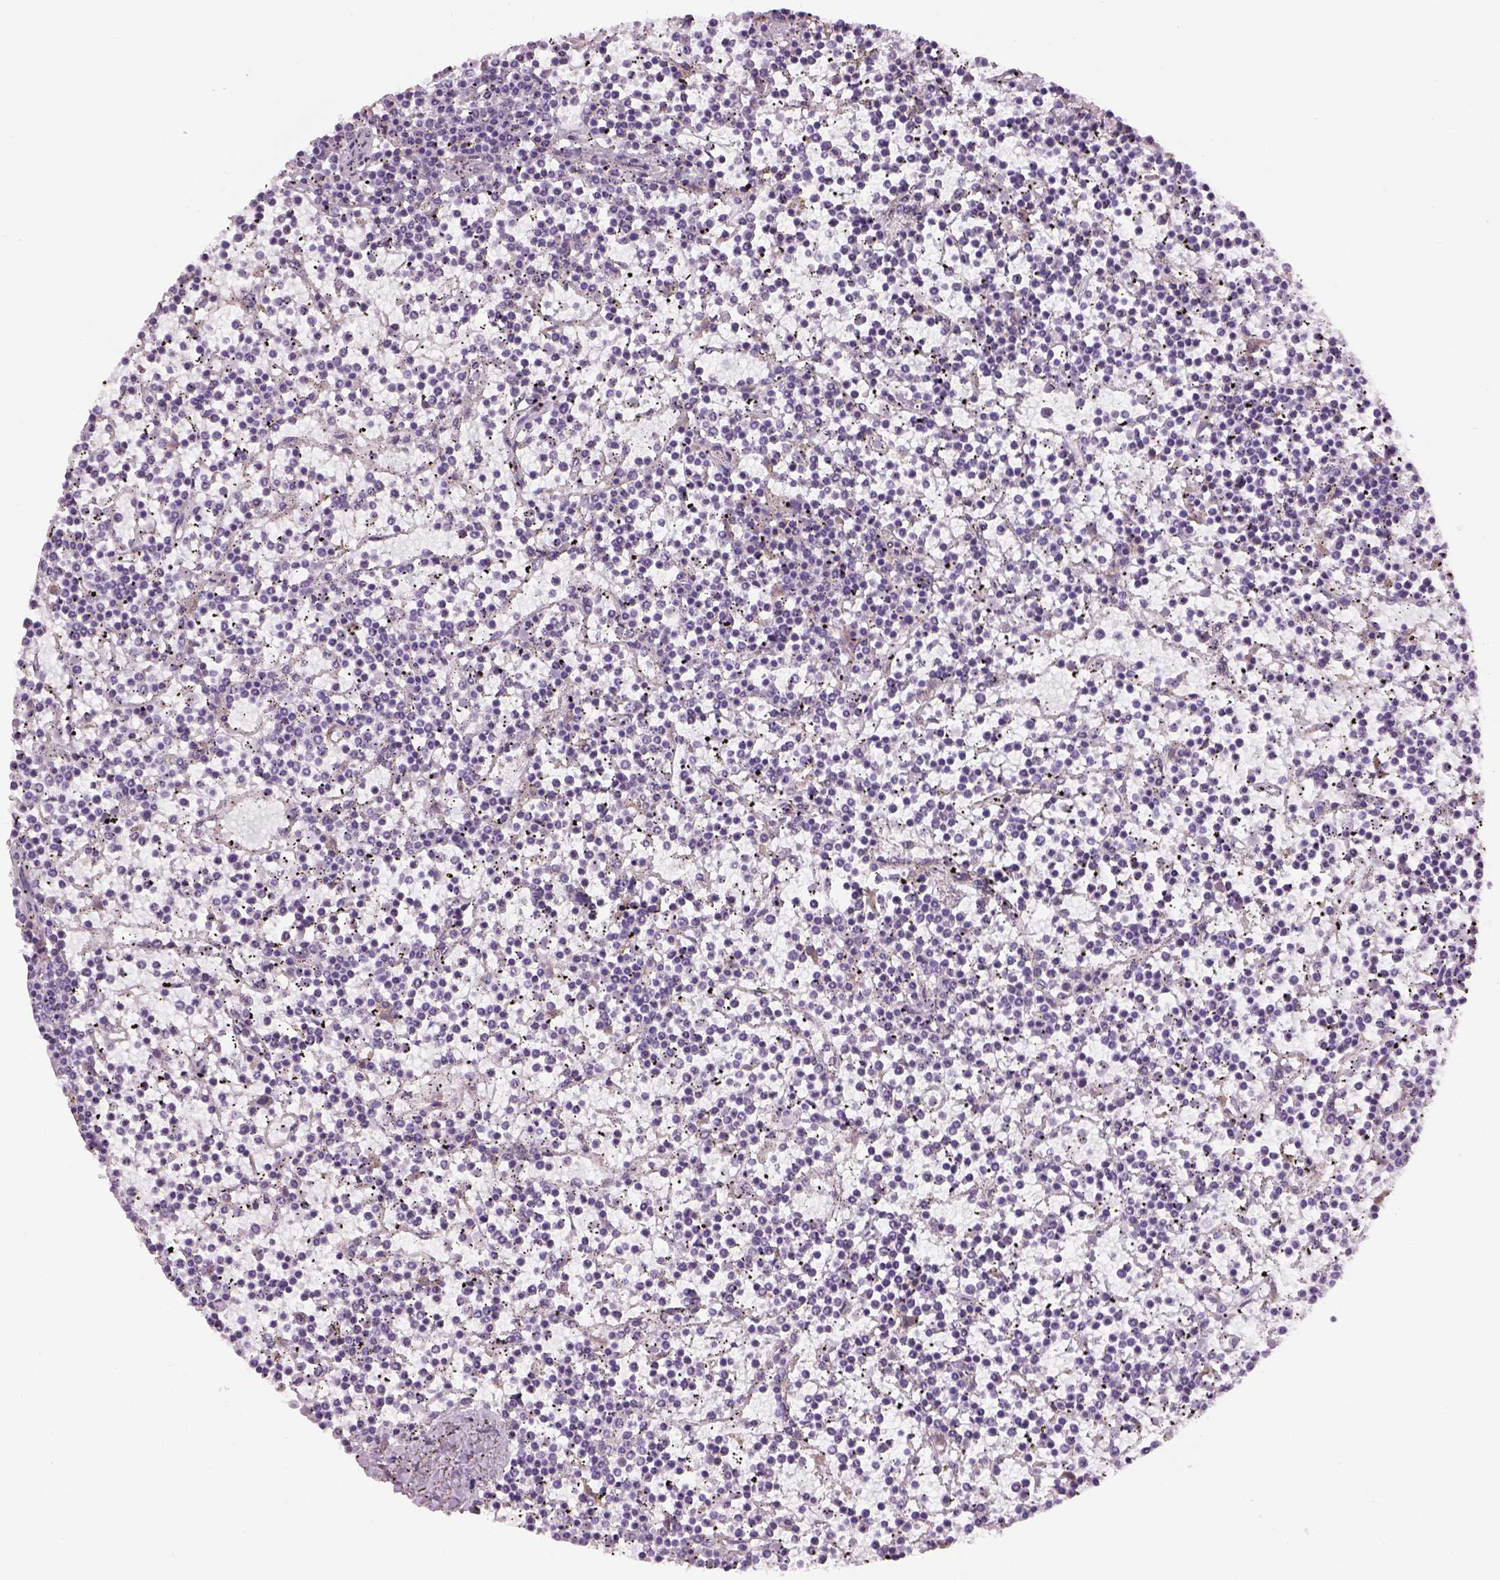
{"staining": {"intensity": "negative", "quantity": "none", "location": "none"}, "tissue": "lymphoma", "cell_type": "Tumor cells", "image_type": "cancer", "snomed": [{"axis": "morphology", "description": "Malignant lymphoma, non-Hodgkin's type, Low grade"}, {"axis": "topography", "description": "Spleen"}], "caption": "IHC histopathology image of neoplastic tissue: lymphoma stained with DAB (3,3'-diaminobenzidine) demonstrates no significant protein positivity in tumor cells.", "gene": "IFT52", "patient": {"sex": "female", "age": 19}}